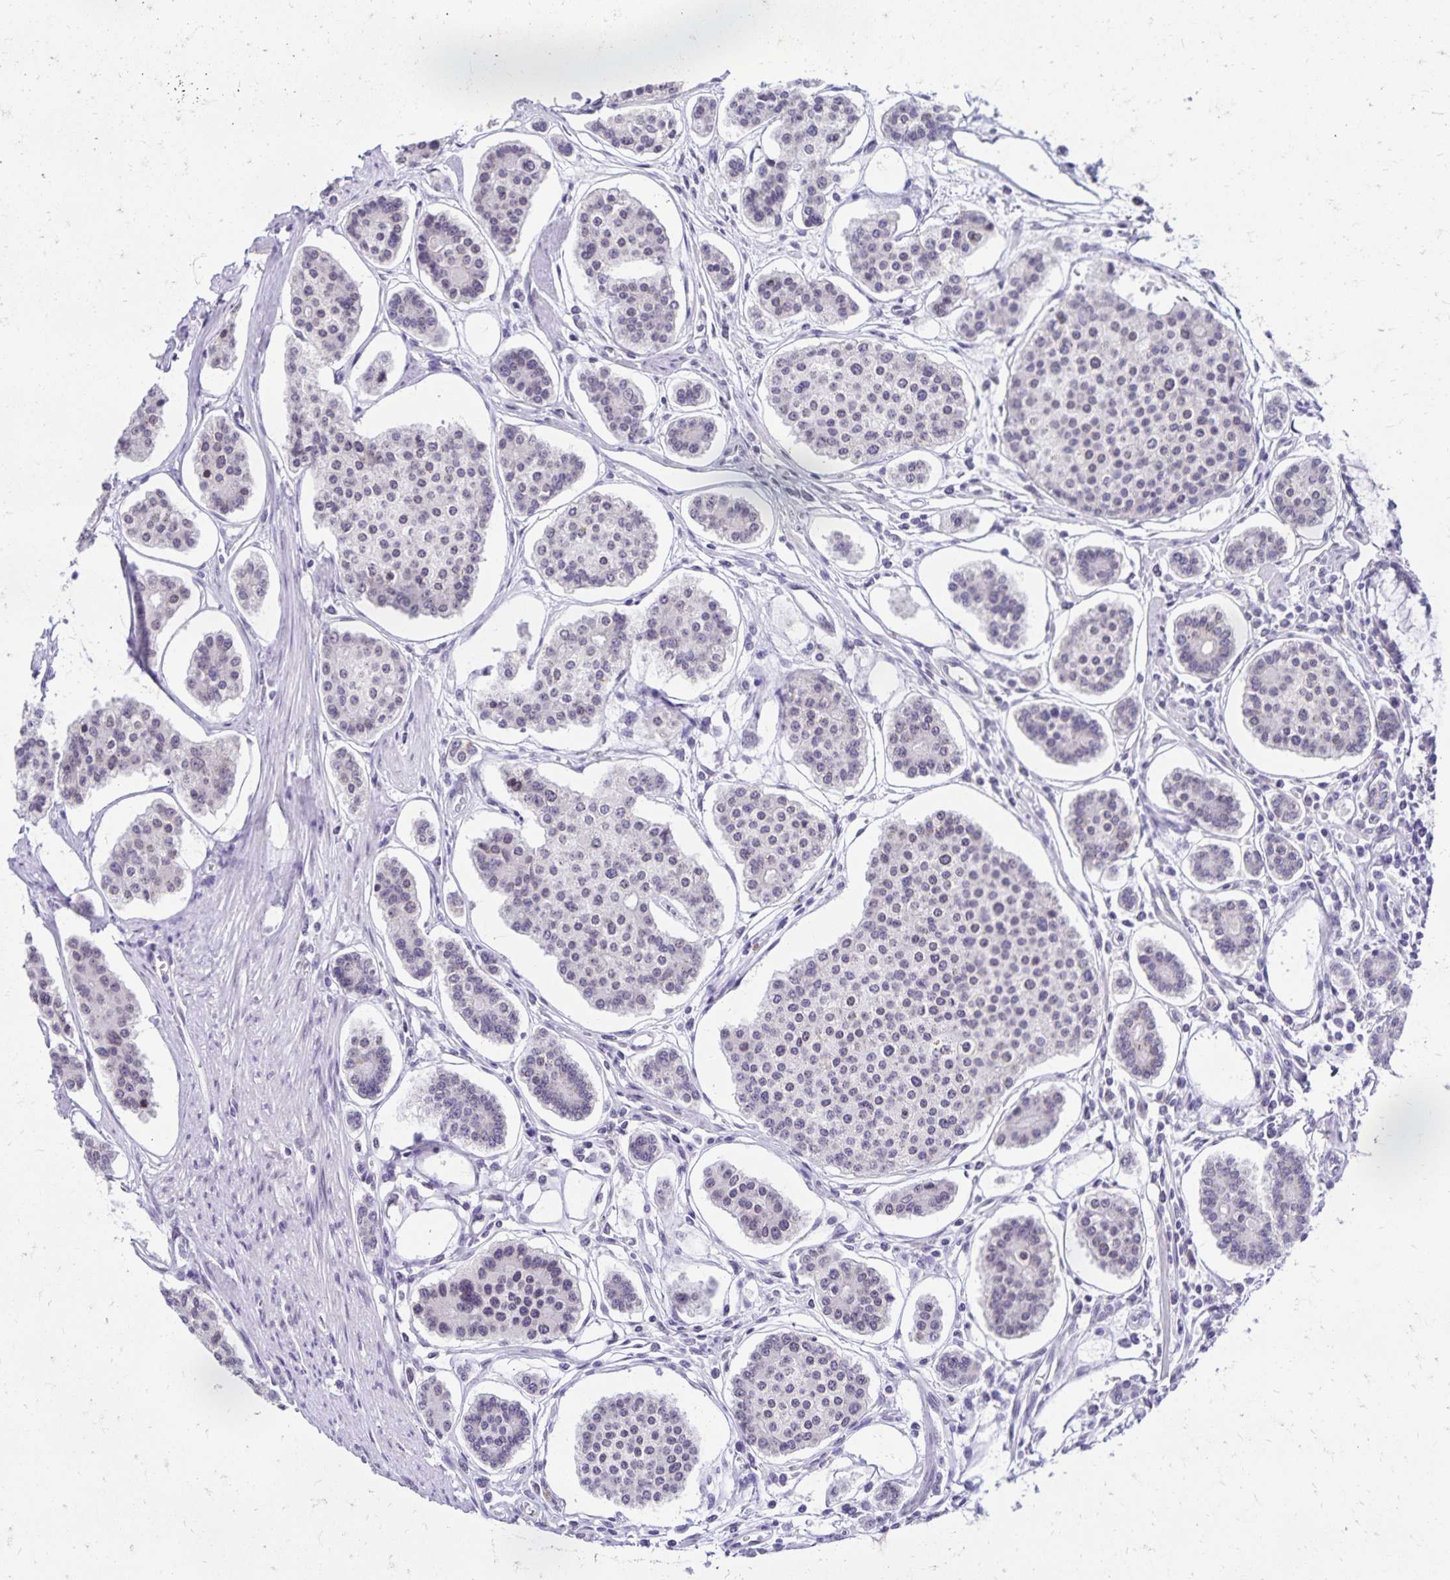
{"staining": {"intensity": "negative", "quantity": "none", "location": "none"}, "tissue": "carcinoid", "cell_type": "Tumor cells", "image_type": "cancer", "snomed": [{"axis": "morphology", "description": "Carcinoid, malignant, NOS"}, {"axis": "topography", "description": "Small intestine"}], "caption": "Carcinoid was stained to show a protein in brown. There is no significant expression in tumor cells. The staining was performed using DAB (3,3'-diaminobenzidine) to visualize the protein expression in brown, while the nuclei were stained in blue with hematoxylin (Magnification: 20x).", "gene": "FAM166C", "patient": {"sex": "female", "age": 65}}